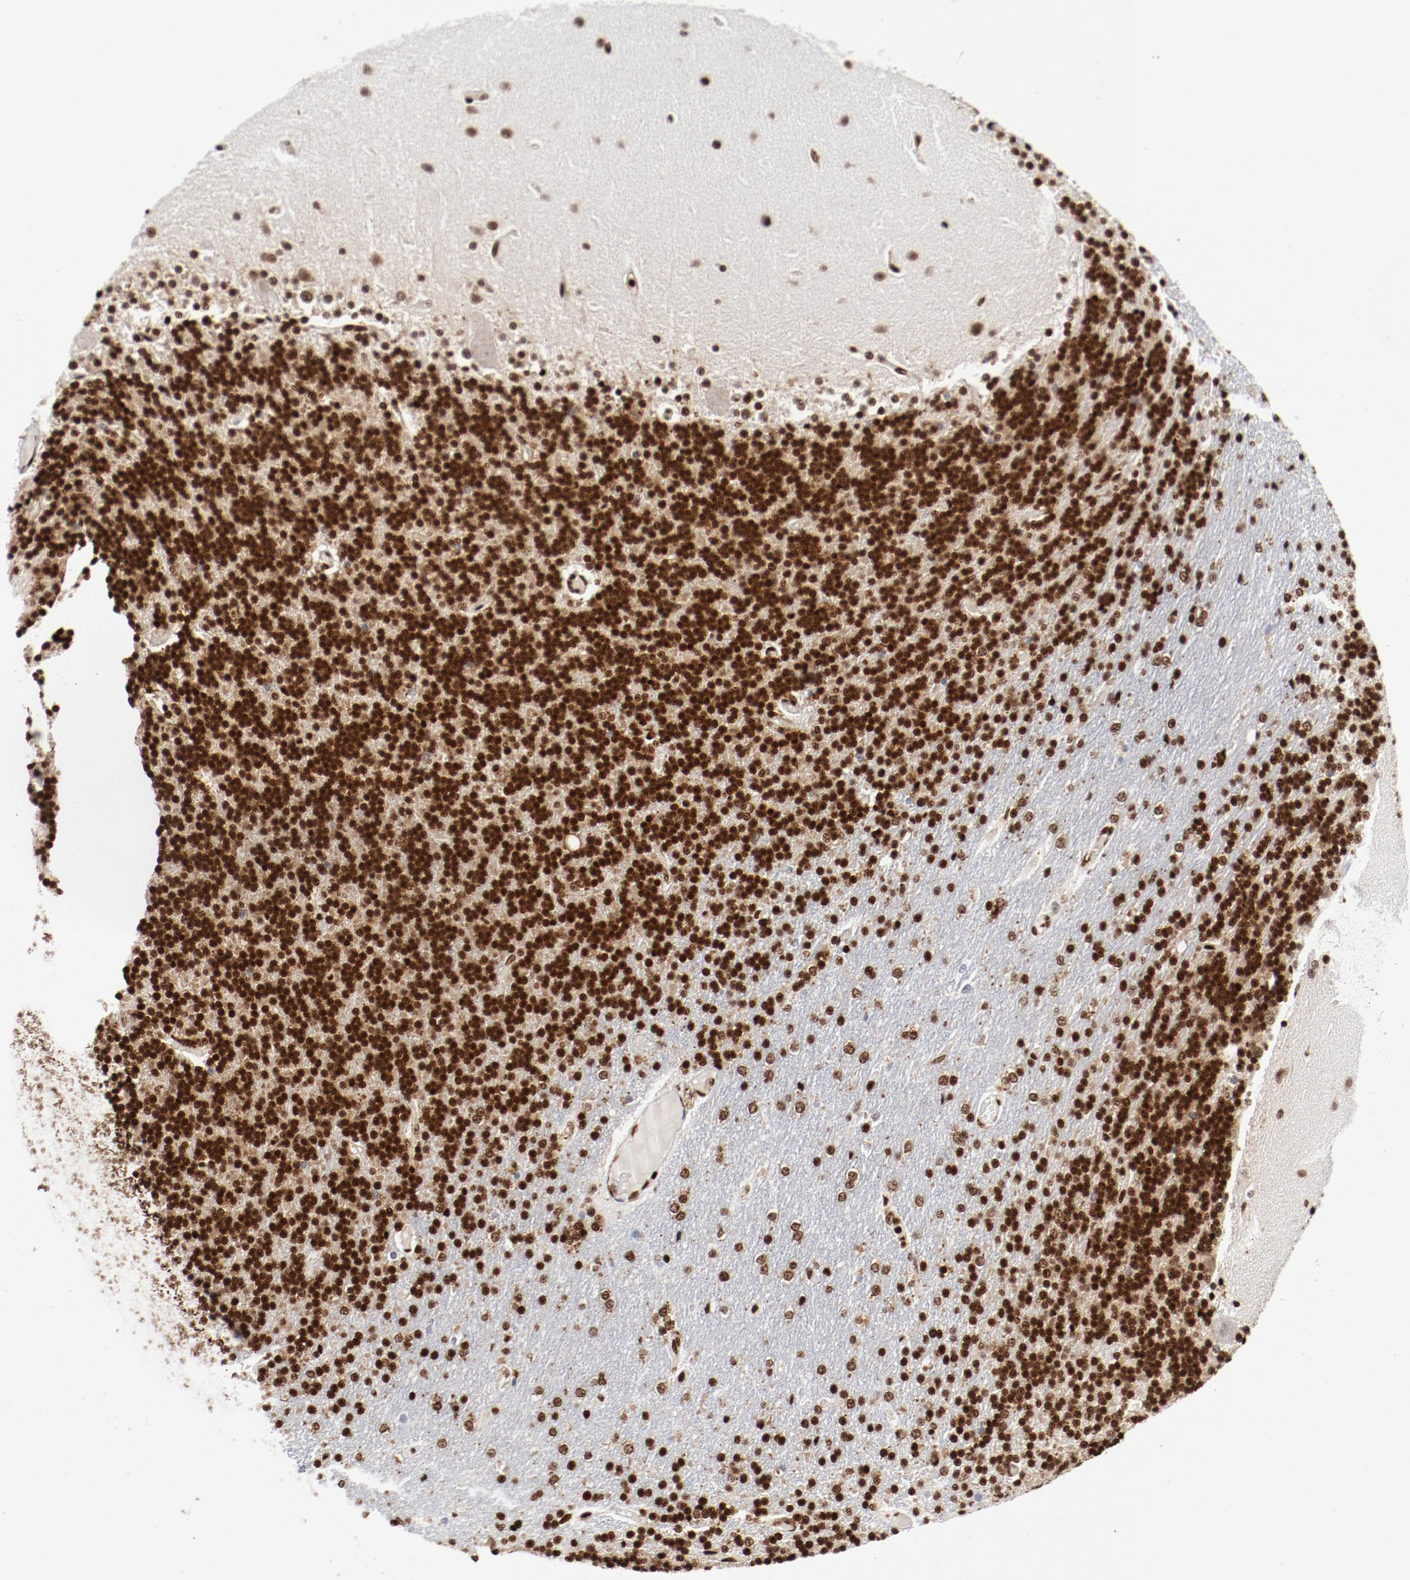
{"staining": {"intensity": "strong", "quantity": ">75%", "location": "nuclear"}, "tissue": "cerebellum", "cell_type": "Cells in granular layer", "image_type": "normal", "snomed": [{"axis": "morphology", "description": "Normal tissue, NOS"}, {"axis": "topography", "description": "Cerebellum"}], "caption": "Cerebellum stained with a brown dye displays strong nuclear positive positivity in approximately >75% of cells in granular layer.", "gene": "NFYB", "patient": {"sex": "female", "age": 54}}